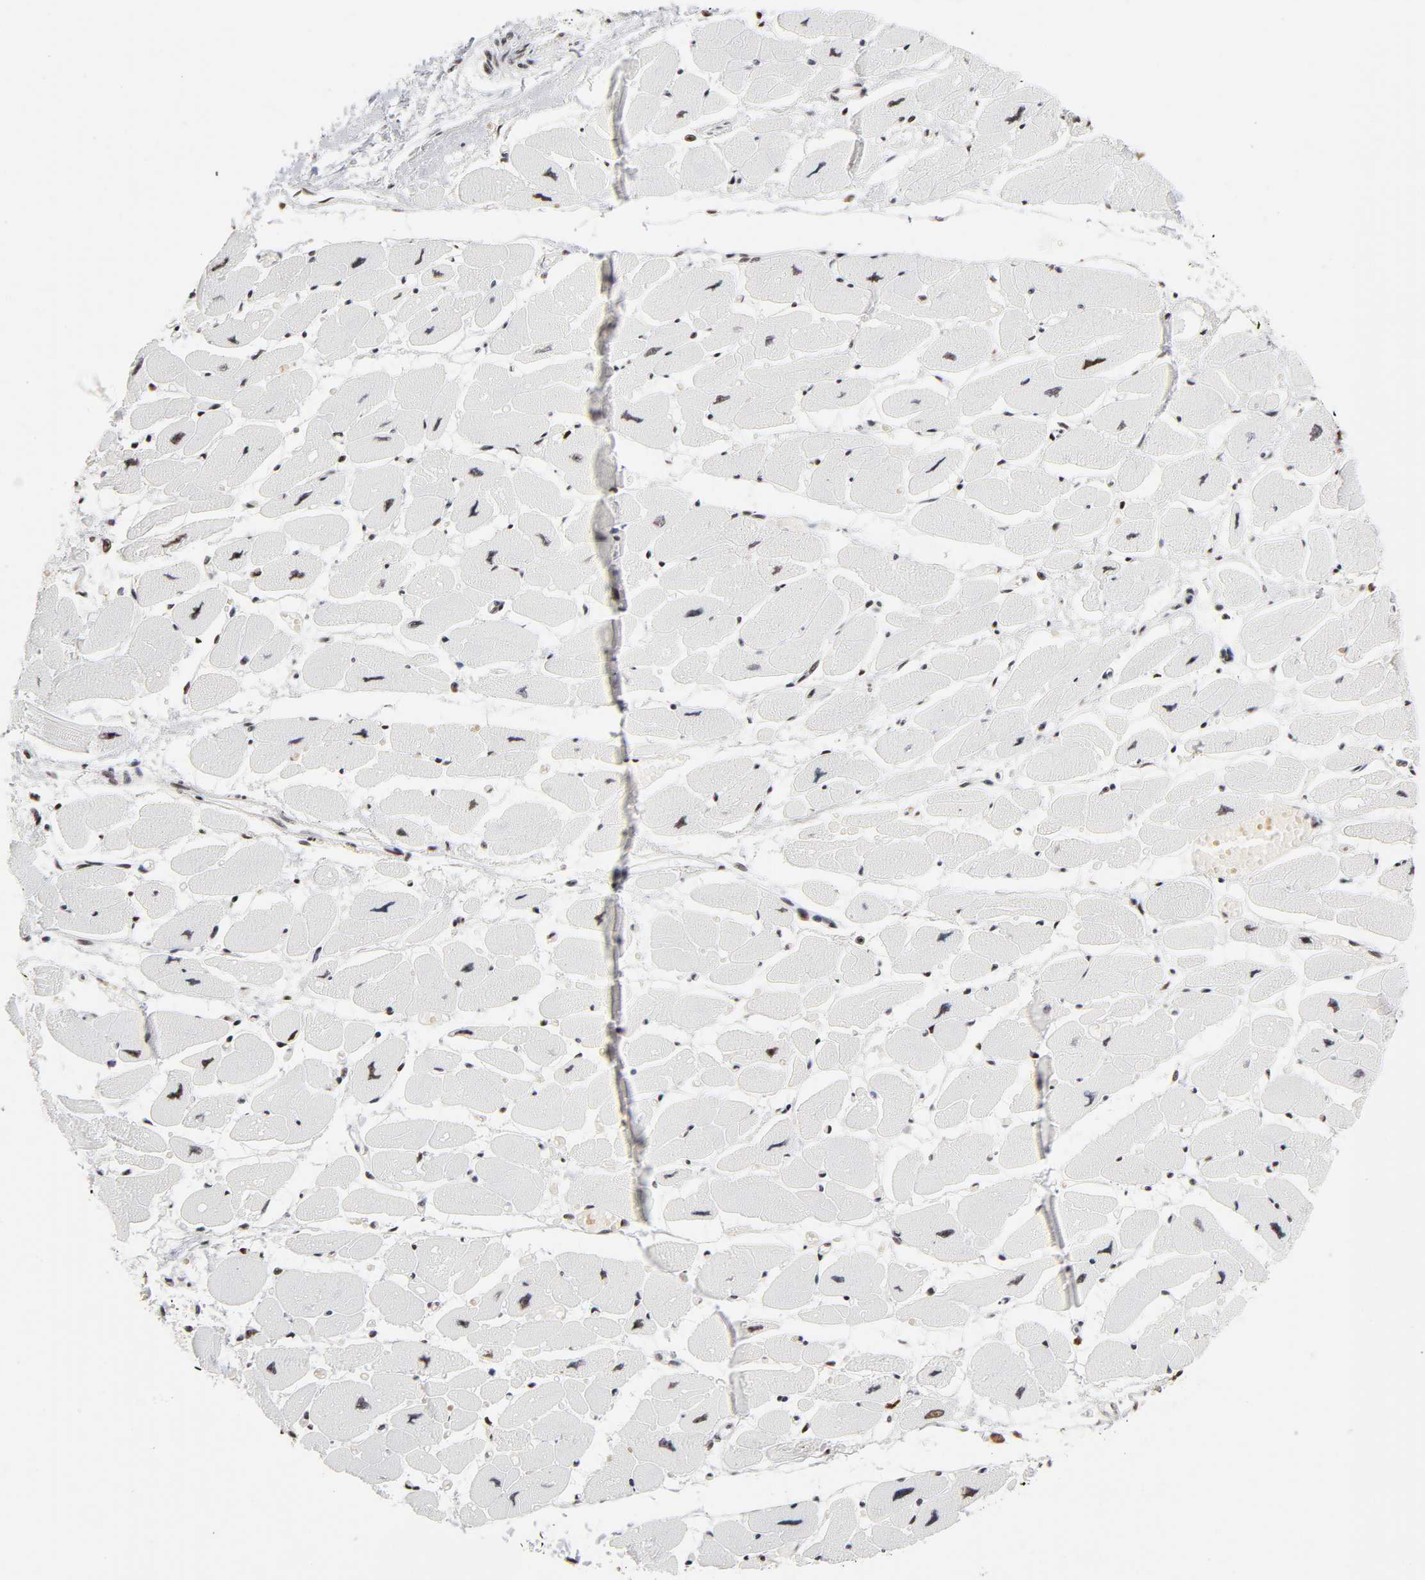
{"staining": {"intensity": "strong", "quantity": ">75%", "location": "nuclear"}, "tissue": "heart muscle", "cell_type": "Cardiomyocytes", "image_type": "normal", "snomed": [{"axis": "morphology", "description": "Normal tissue, NOS"}, {"axis": "topography", "description": "Heart"}], "caption": "Protein staining by immunohistochemistry (IHC) displays strong nuclear positivity in approximately >75% of cardiomyocytes in benign heart muscle.", "gene": "XRCC6", "patient": {"sex": "female", "age": 54}}